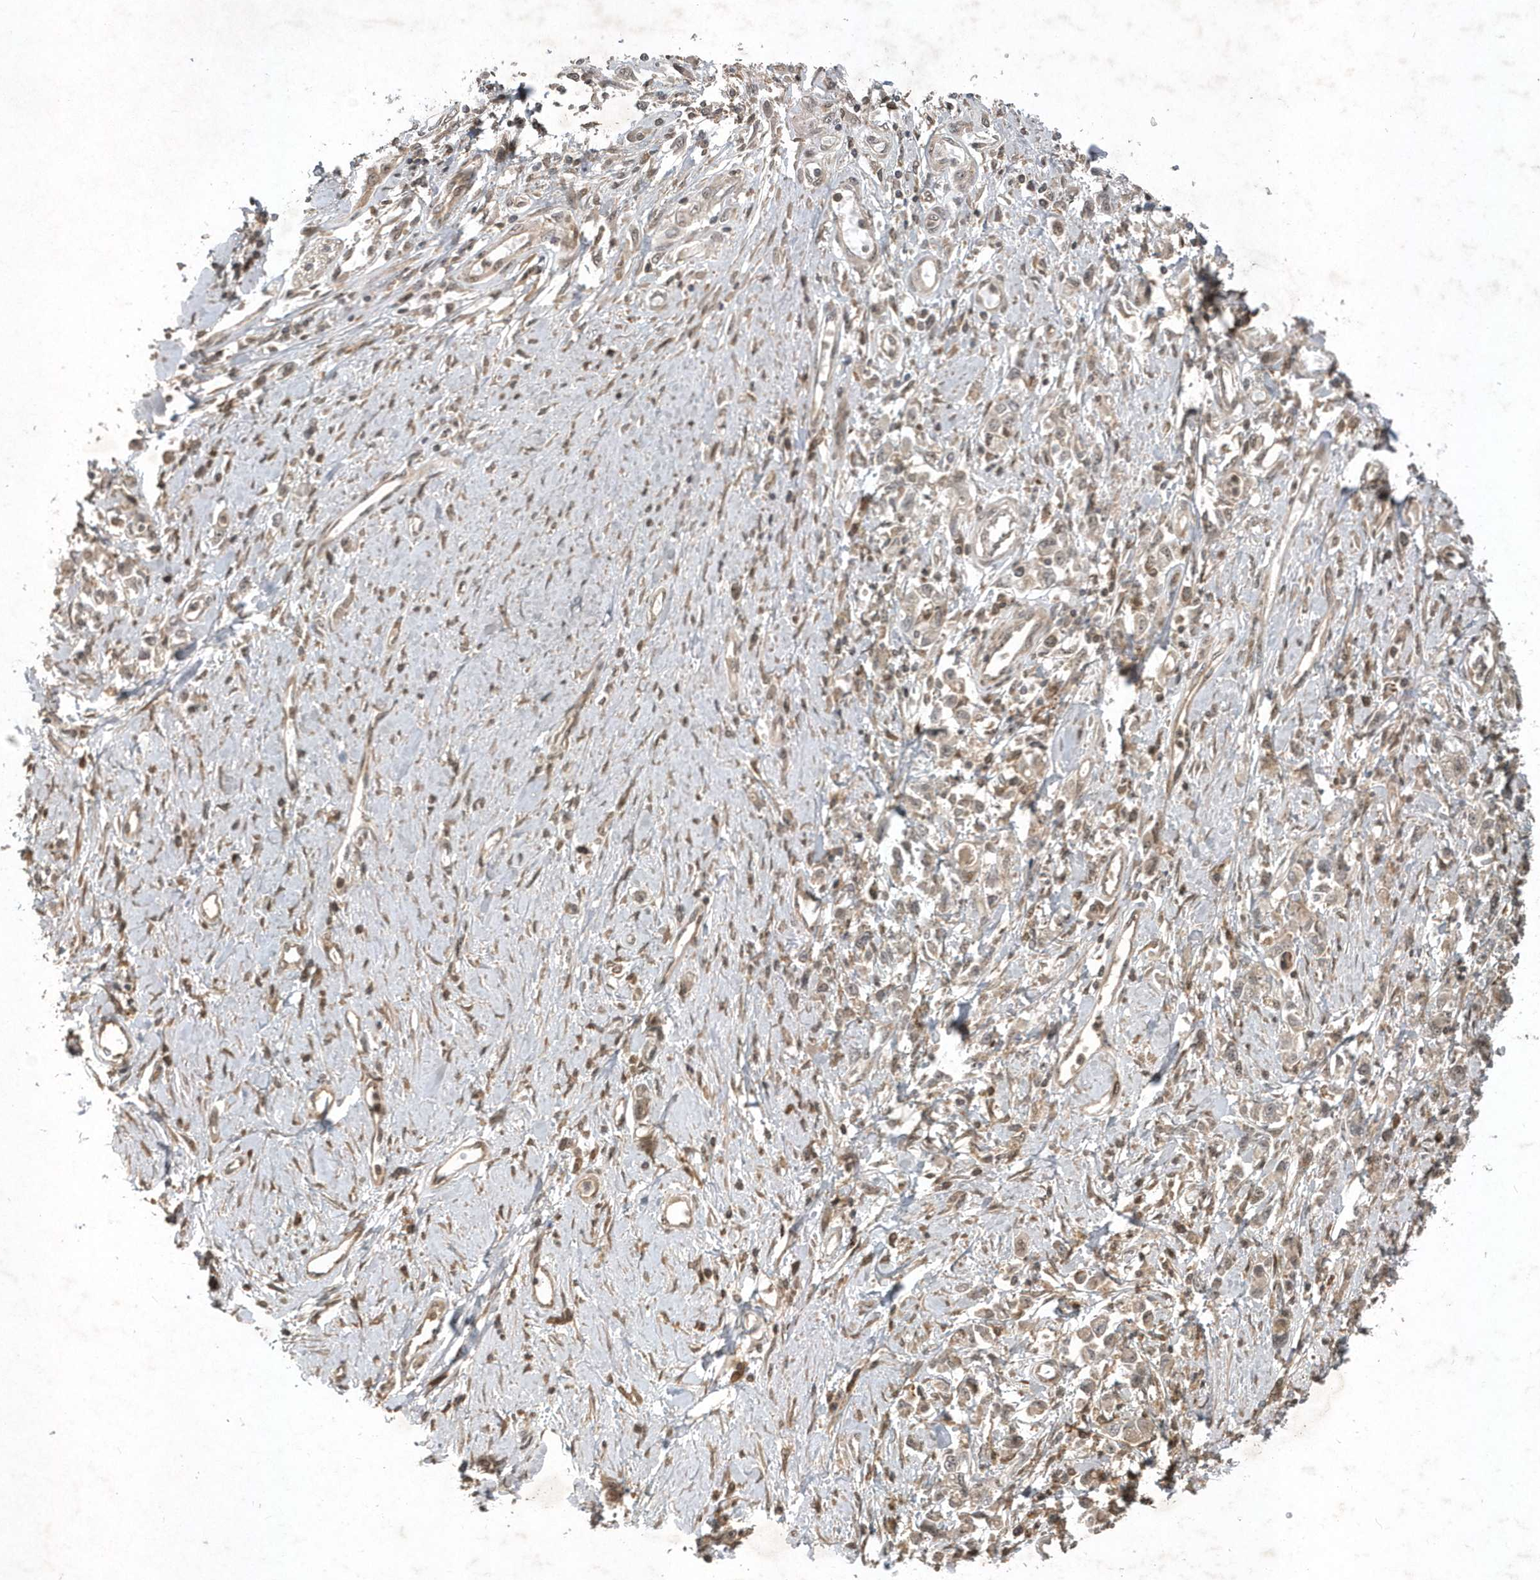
{"staining": {"intensity": "weak", "quantity": "25%-75%", "location": "cytoplasmic/membranous"}, "tissue": "stomach cancer", "cell_type": "Tumor cells", "image_type": "cancer", "snomed": [{"axis": "morphology", "description": "Adenocarcinoma, NOS"}, {"axis": "topography", "description": "Stomach"}], "caption": "IHC image of human stomach cancer (adenocarcinoma) stained for a protein (brown), which reveals low levels of weak cytoplasmic/membranous expression in about 25%-75% of tumor cells.", "gene": "LACC1", "patient": {"sex": "female", "age": 76}}